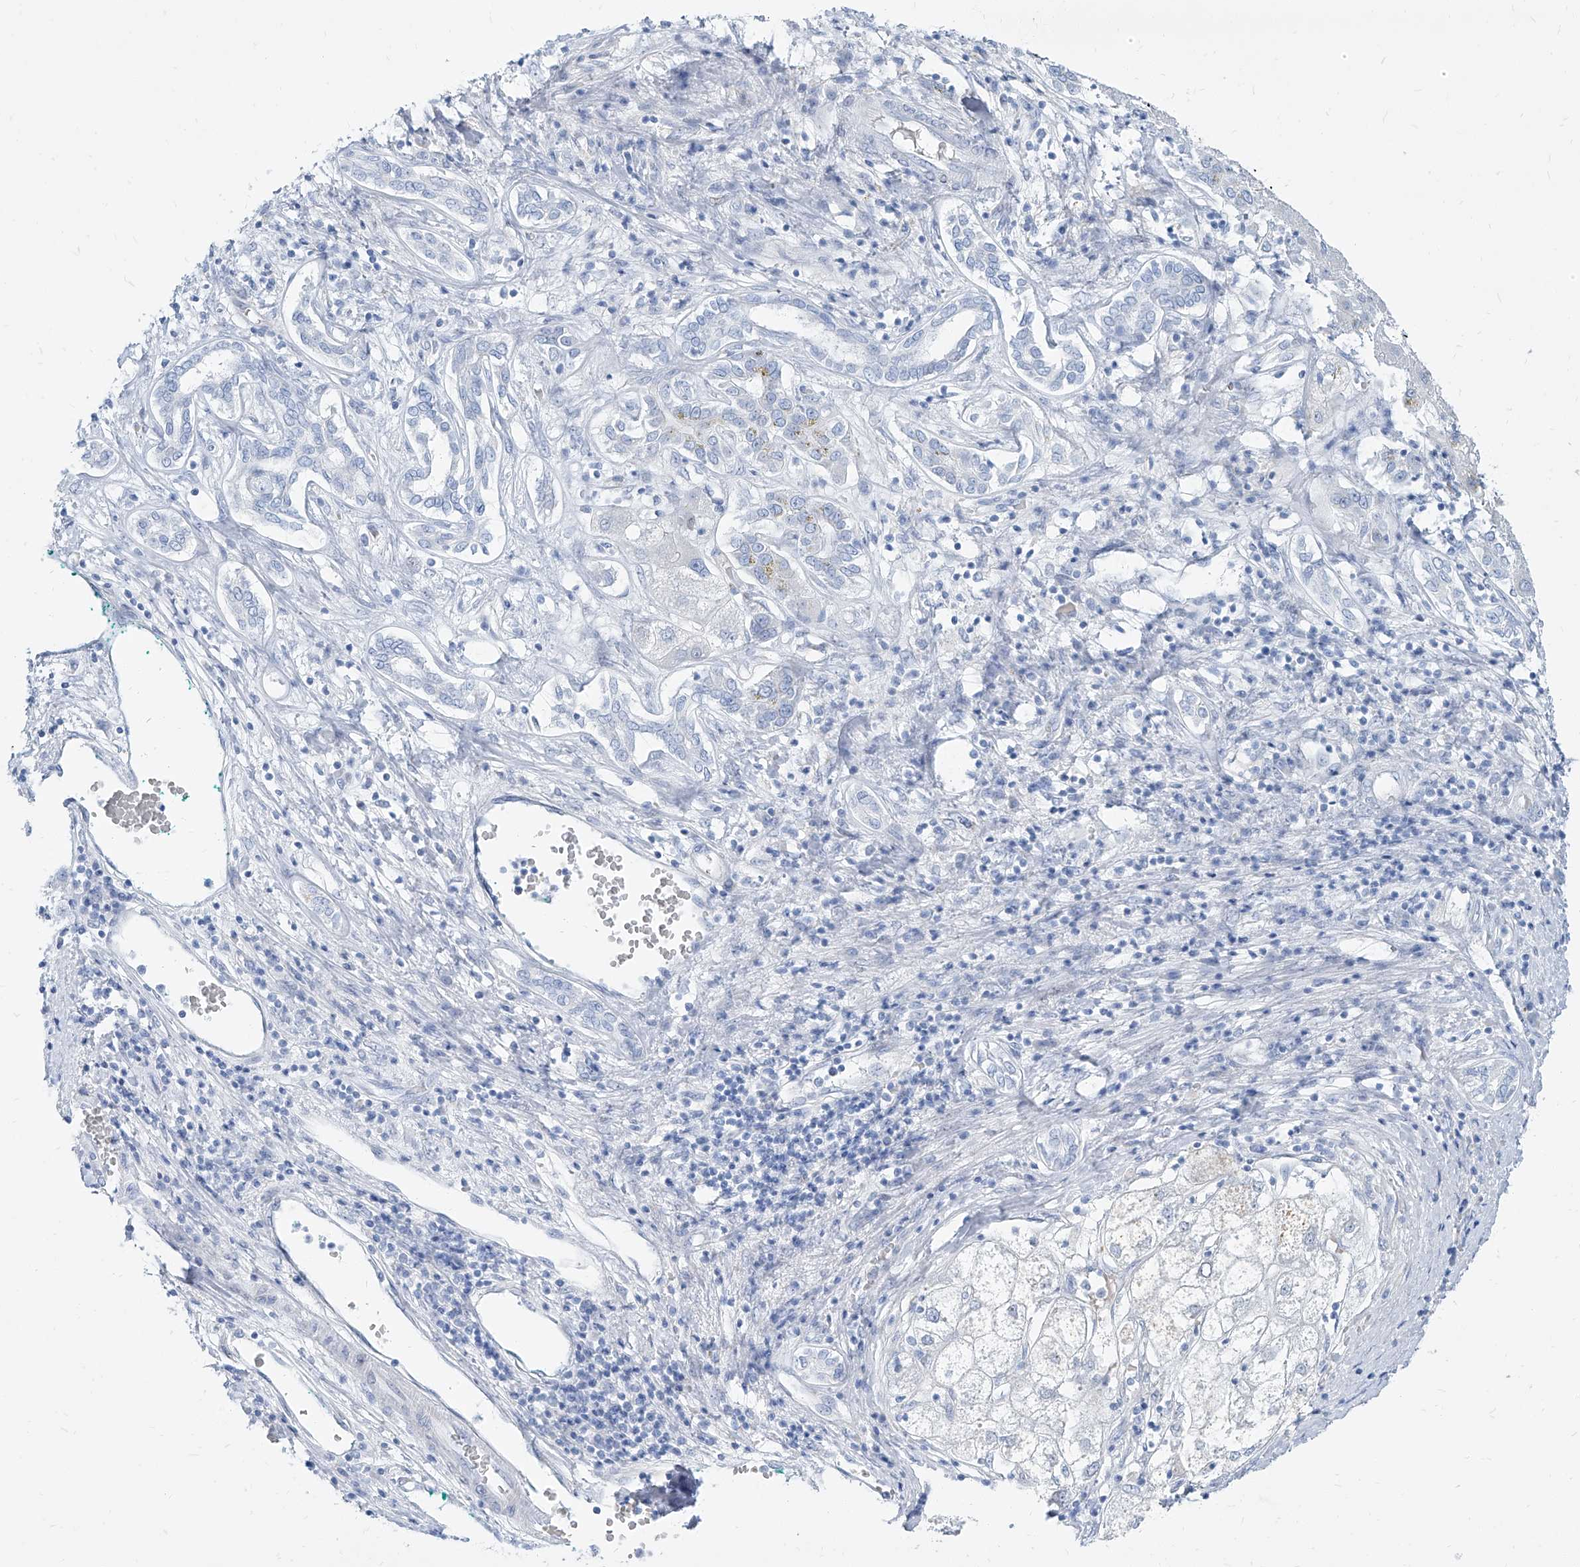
{"staining": {"intensity": "negative", "quantity": "none", "location": "none"}, "tissue": "liver cancer", "cell_type": "Tumor cells", "image_type": "cancer", "snomed": [{"axis": "morphology", "description": "Carcinoma, Hepatocellular, NOS"}, {"axis": "topography", "description": "Liver"}], "caption": "Liver hepatocellular carcinoma was stained to show a protein in brown. There is no significant positivity in tumor cells.", "gene": "TXLNB", "patient": {"sex": "male", "age": 65}}